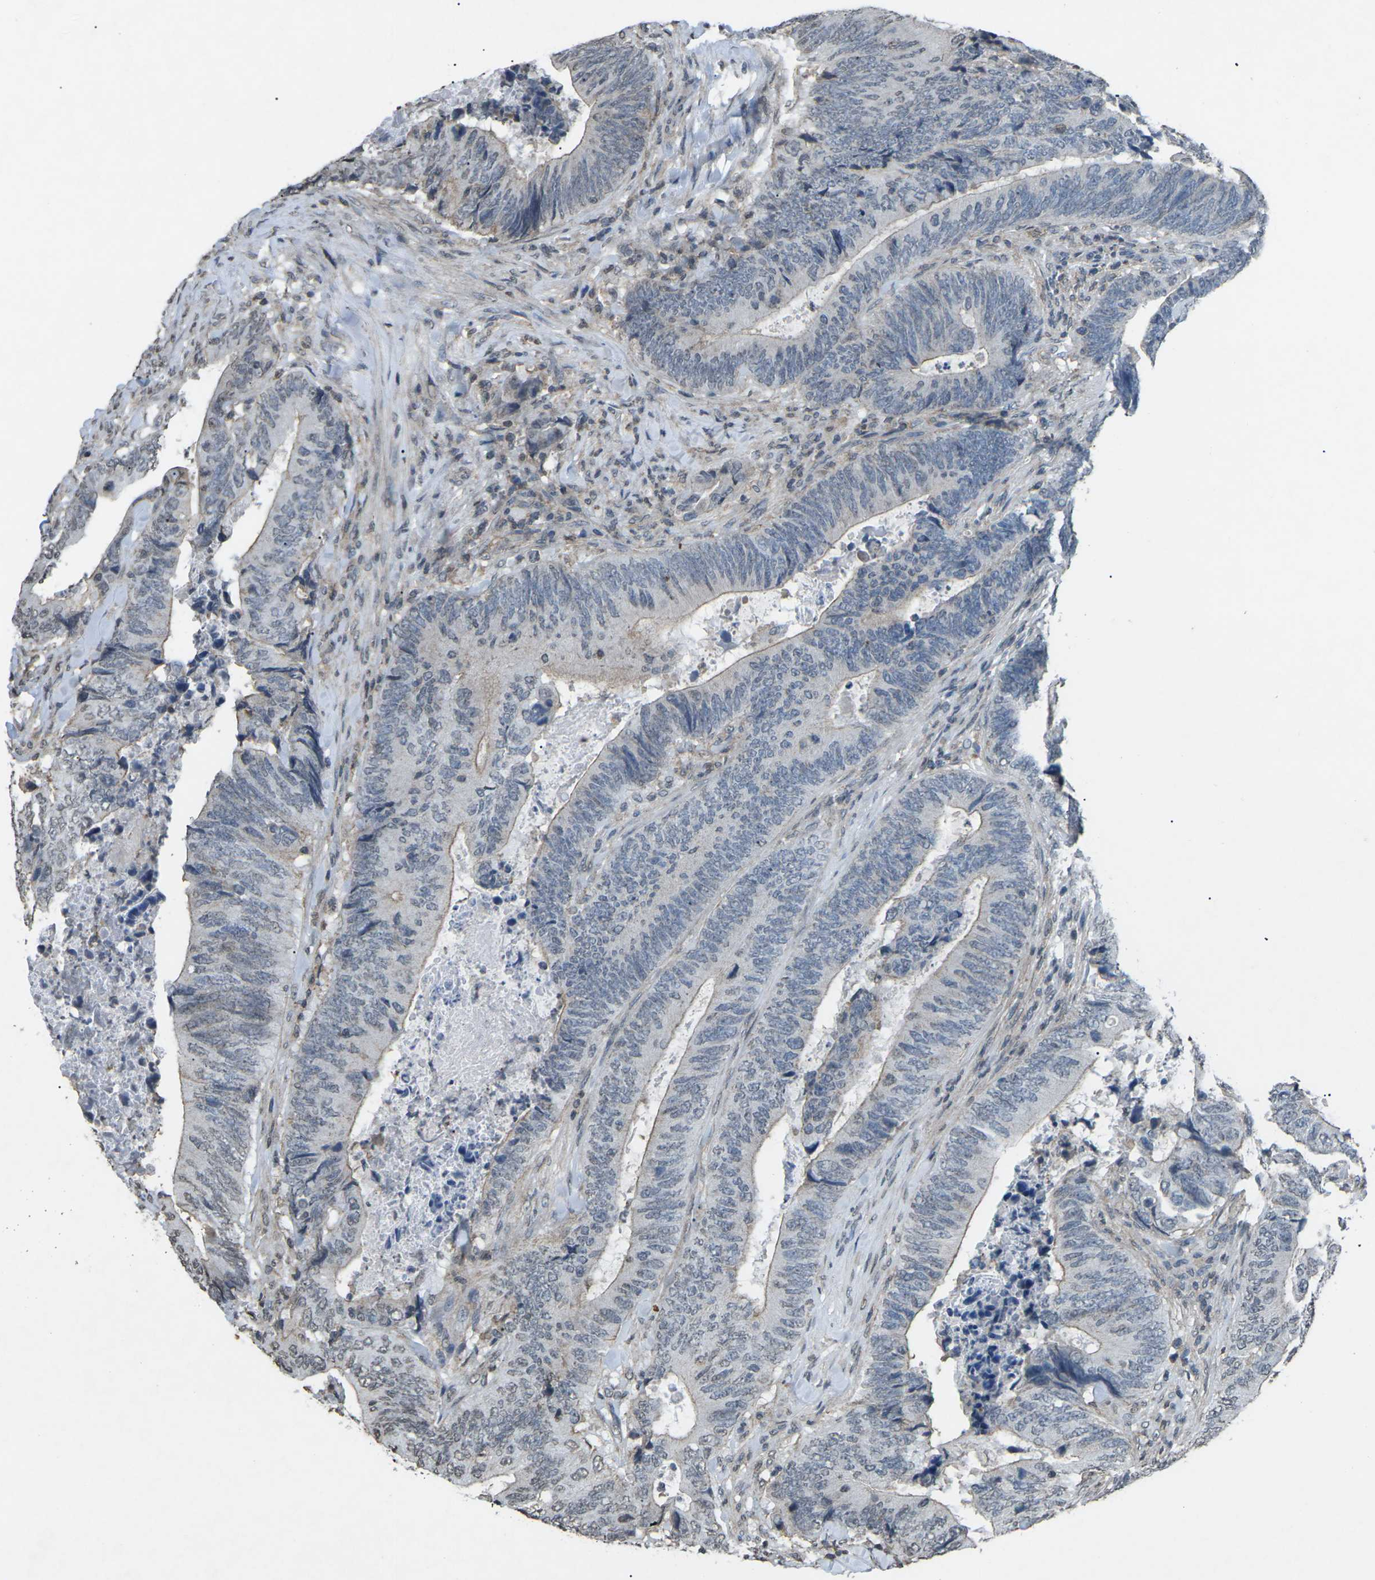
{"staining": {"intensity": "negative", "quantity": "none", "location": "none"}, "tissue": "colorectal cancer", "cell_type": "Tumor cells", "image_type": "cancer", "snomed": [{"axis": "morphology", "description": "Normal tissue, NOS"}, {"axis": "morphology", "description": "Adenocarcinoma, NOS"}, {"axis": "topography", "description": "Colon"}], "caption": "A high-resolution micrograph shows immunohistochemistry staining of colorectal adenocarcinoma, which shows no significant expression in tumor cells.", "gene": "TFR2", "patient": {"sex": "male", "age": 56}}